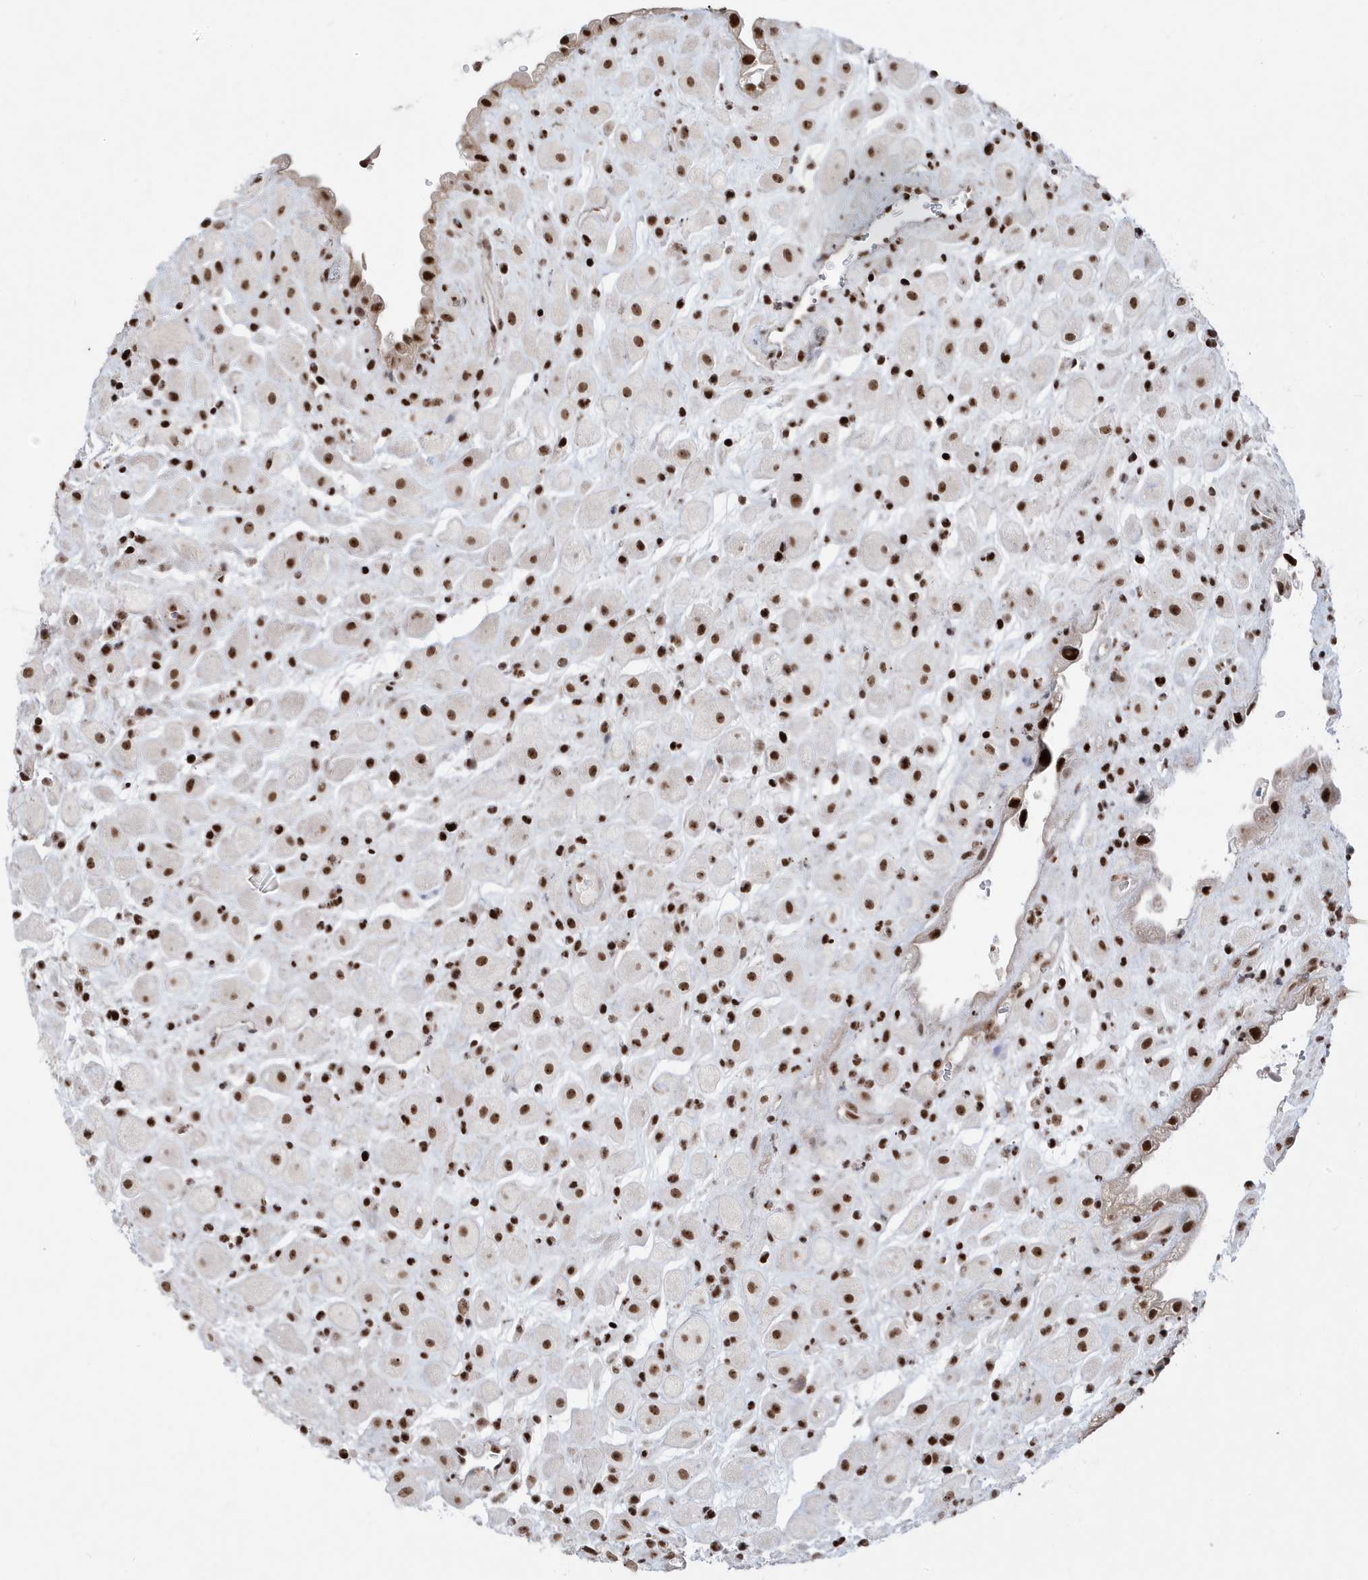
{"staining": {"intensity": "moderate", "quantity": ">75%", "location": "nuclear"}, "tissue": "placenta", "cell_type": "Decidual cells", "image_type": "normal", "snomed": [{"axis": "morphology", "description": "Normal tissue, NOS"}, {"axis": "topography", "description": "Placenta"}], "caption": "Immunohistochemistry (IHC) (DAB (3,3'-diaminobenzidine)) staining of benign human placenta demonstrates moderate nuclear protein expression in approximately >75% of decidual cells.", "gene": "MTREX", "patient": {"sex": "female", "age": 35}}